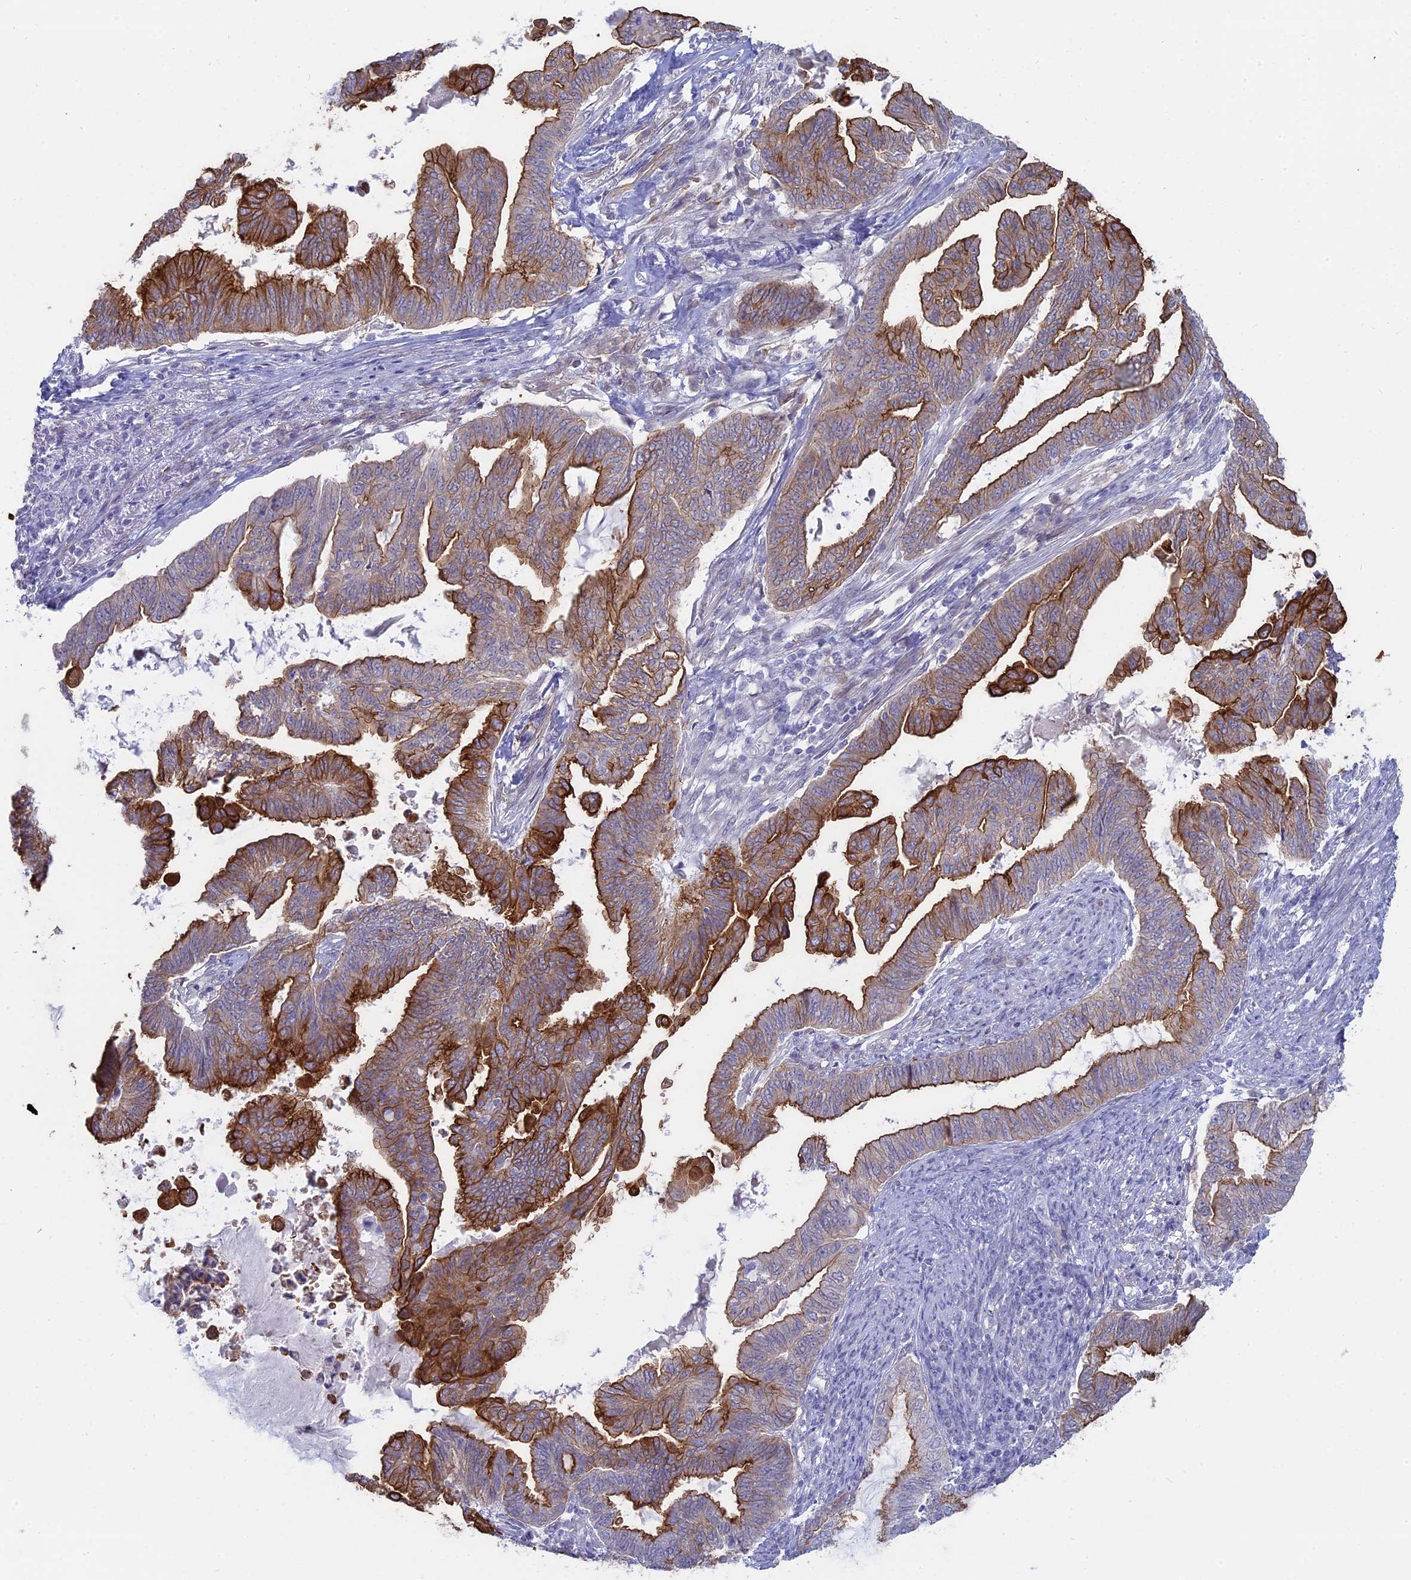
{"staining": {"intensity": "strong", "quantity": "25%-75%", "location": "cytoplasmic/membranous"}, "tissue": "endometrial cancer", "cell_type": "Tumor cells", "image_type": "cancer", "snomed": [{"axis": "morphology", "description": "Adenocarcinoma, NOS"}, {"axis": "topography", "description": "Endometrium"}], "caption": "This image exhibits endometrial adenocarcinoma stained with IHC to label a protein in brown. The cytoplasmic/membranous of tumor cells show strong positivity for the protein. Nuclei are counter-stained blue.", "gene": "MYO5B", "patient": {"sex": "female", "age": 86}}